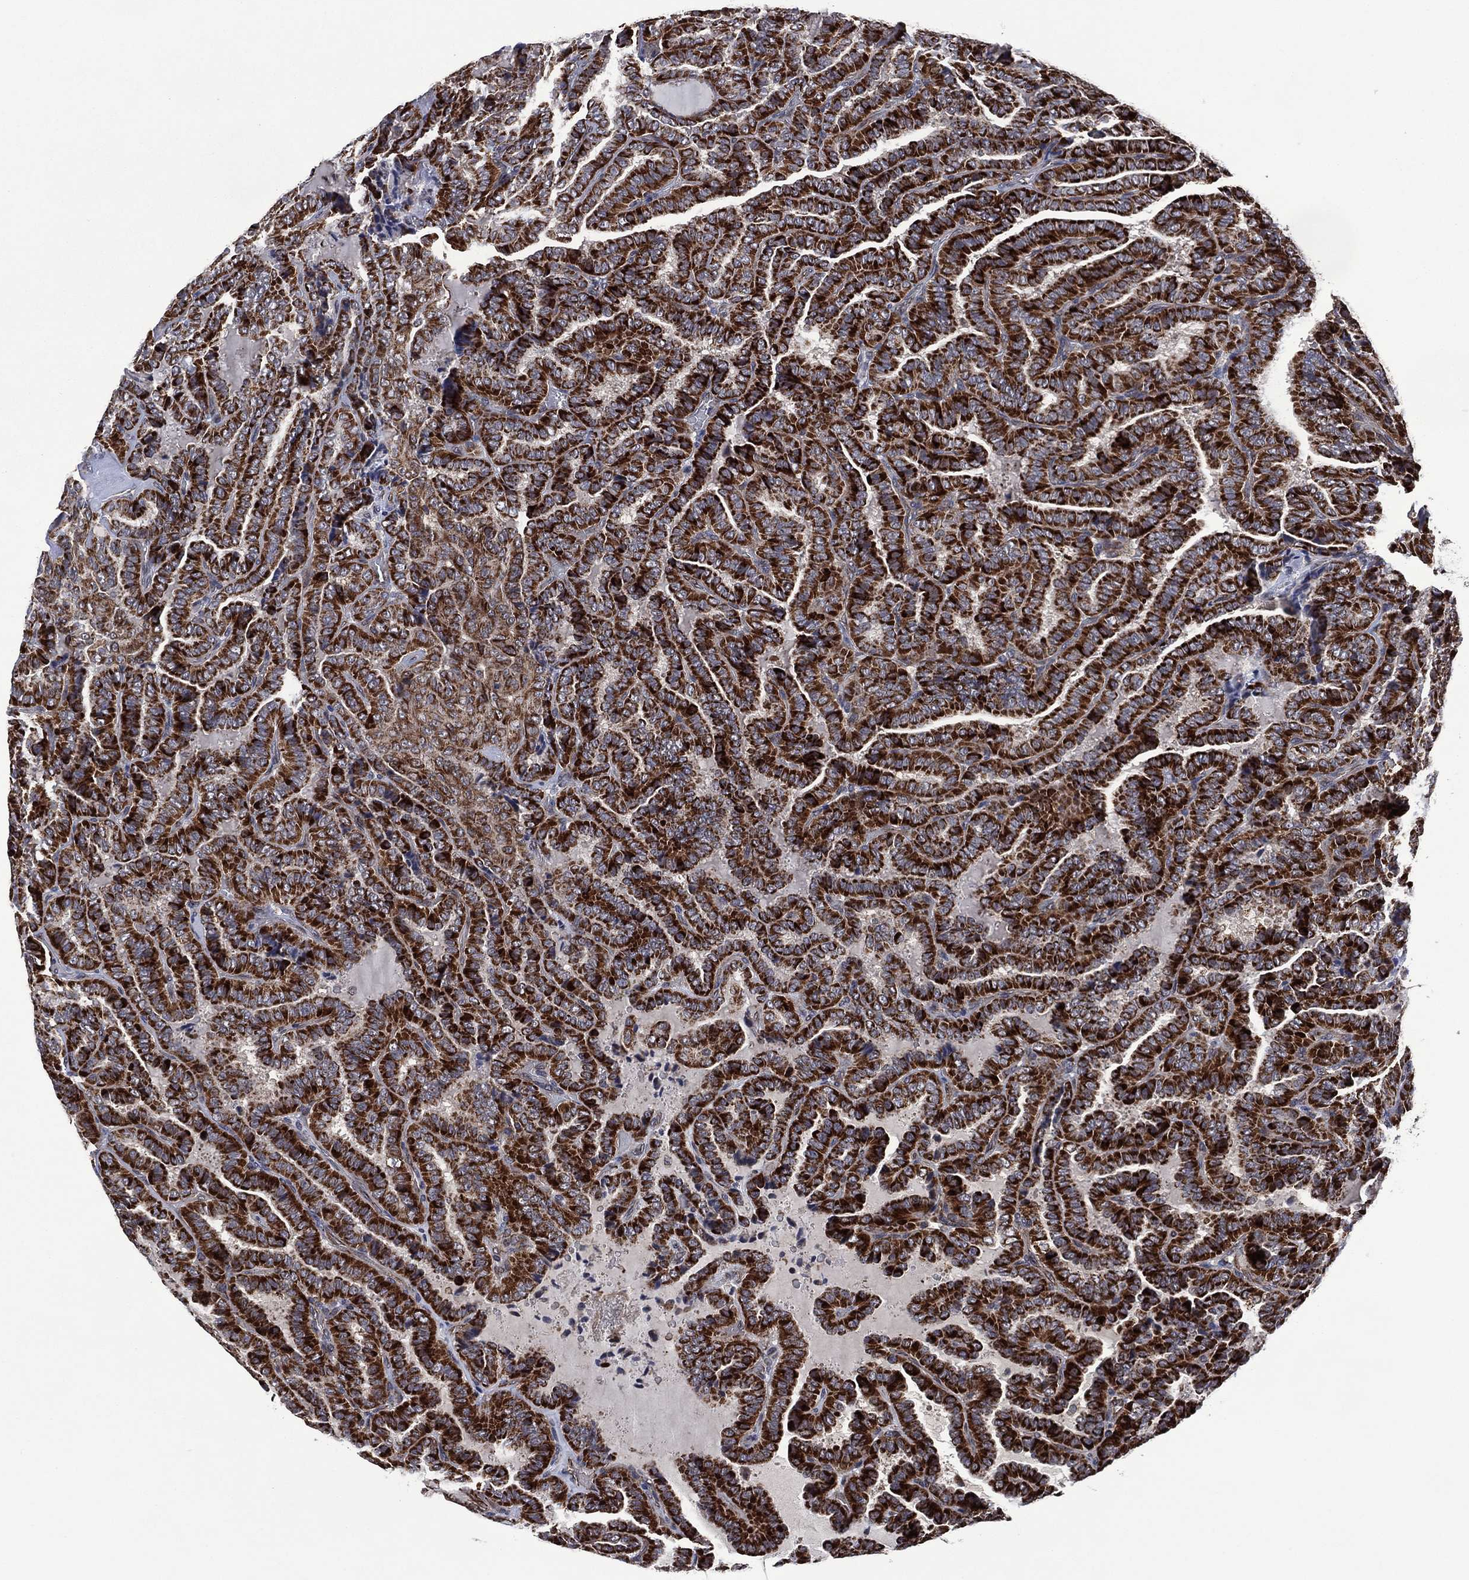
{"staining": {"intensity": "strong", "quantity": ">75%", "location": "cytoplasmic/membranous"}, "tissue": "thyroid cancer", "cell_type": "Tumor cells", "image_type": "cancer", "snomed": [{"axis": "morphology", "description": "Papillary adenocarcinoma, NOS"}, {"axis": "topography", "description": "Thyroid gland"}], "caption": "High-power microscopy captured an immunohistochemistry image of thyroid cancer (papillary adenocarcinoma), revealing strong cytoplasmic/membranous staining in about >75% of tumor cells.", "gene": "HTD2", "patient": {"sex": "female", "age": 39}}